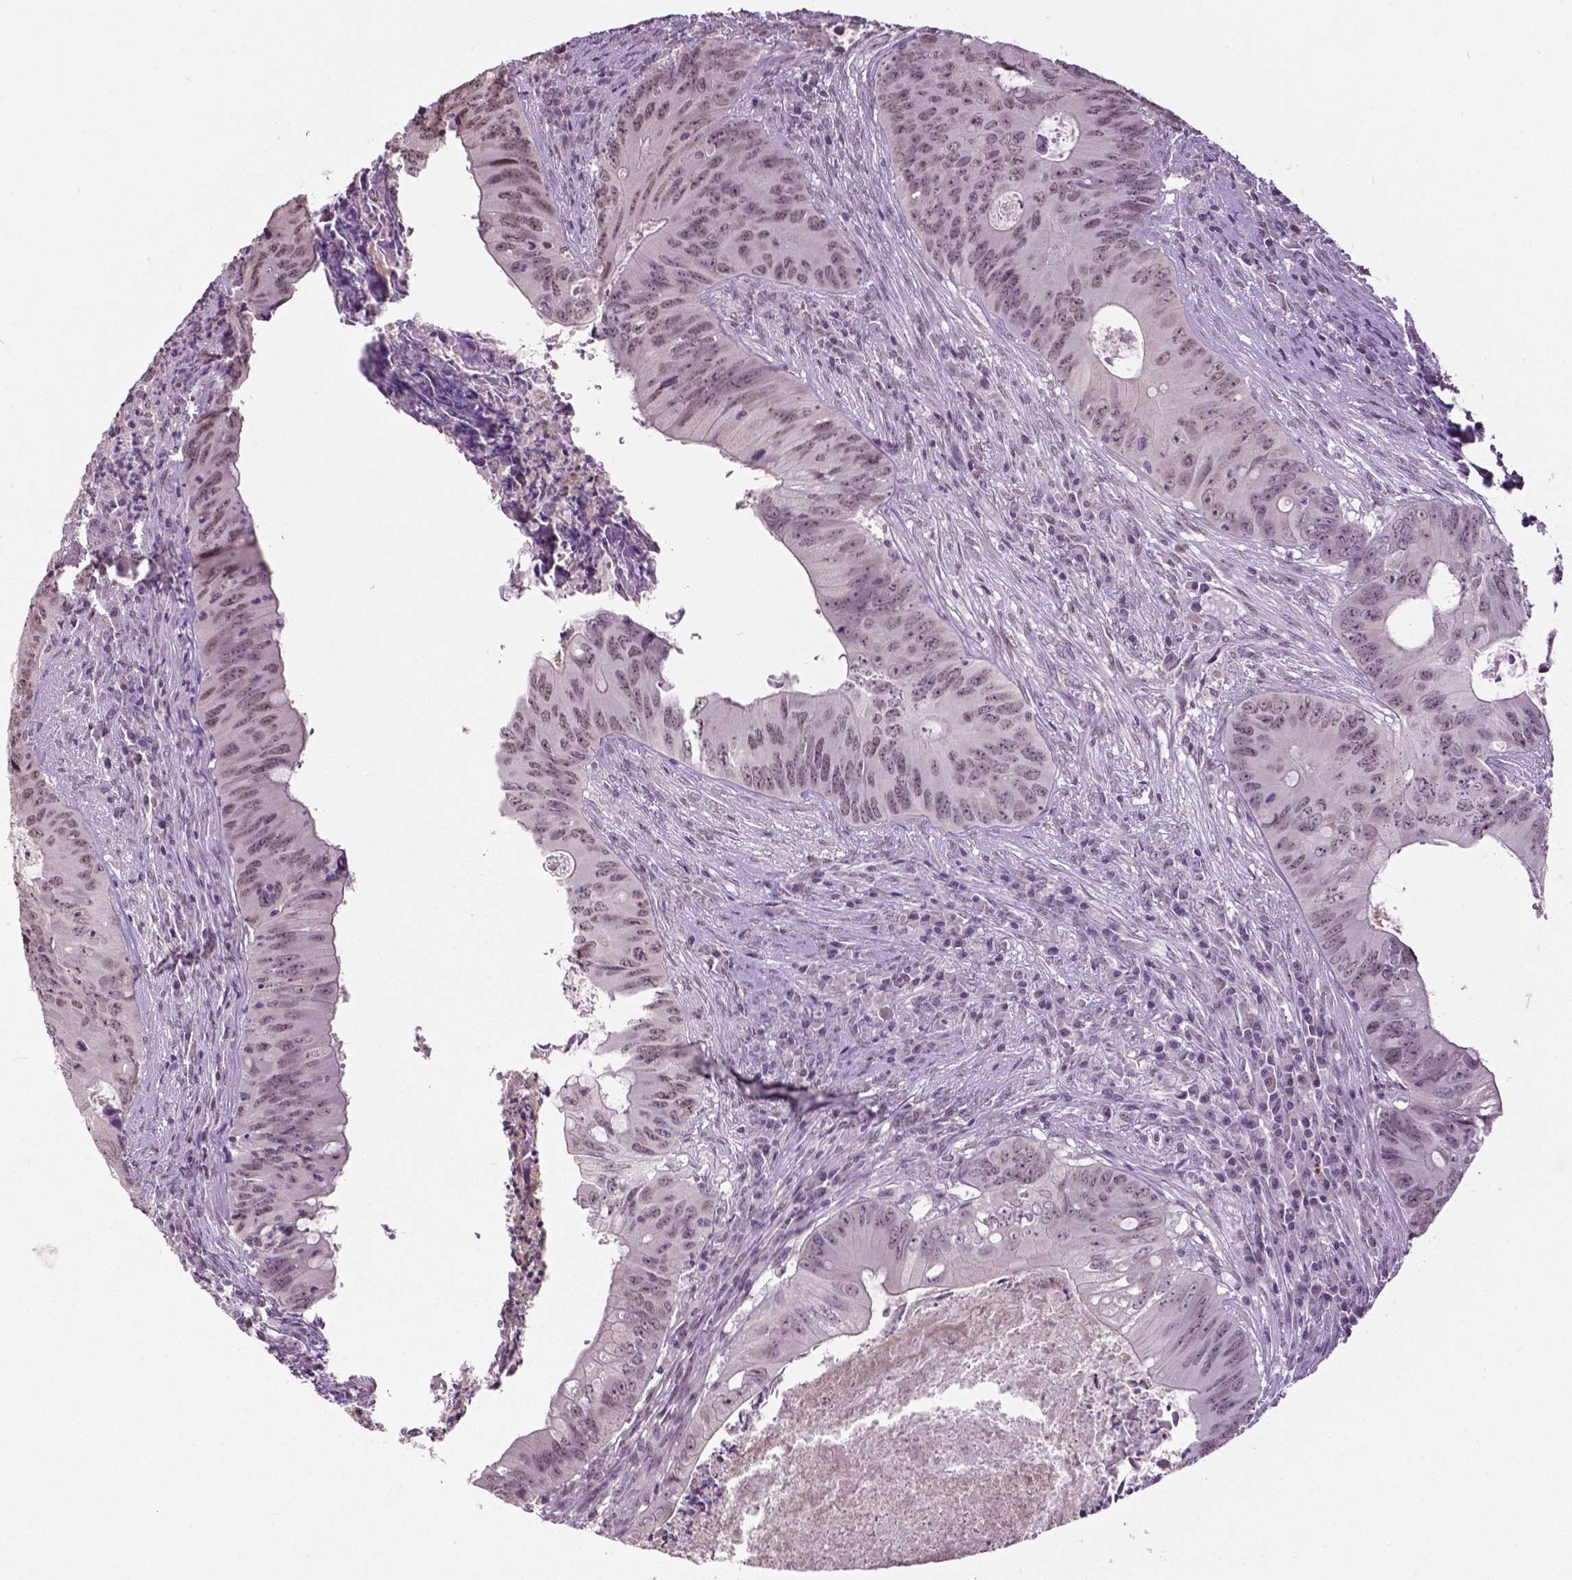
{"staining": {"intensity": "weak", "quantity": ">75%", "location": "nuclear"}, "tissue": "colorectal cancer", "cell_type": "Tumor cells", "image_type": "cancer", "snomed": [{"axis": "morphology", "description": "Adenocarcinoma, NOS"}, {"axis": "topography", "description": "Colon"}], "caption": "This image demonstrates IHC staining of colorectal adenocarcinoma, with low weak nuclear staining in about >75% of tumor cells.", "gene": "DLX5", "patient": {"sex": "female", "age": 74}}